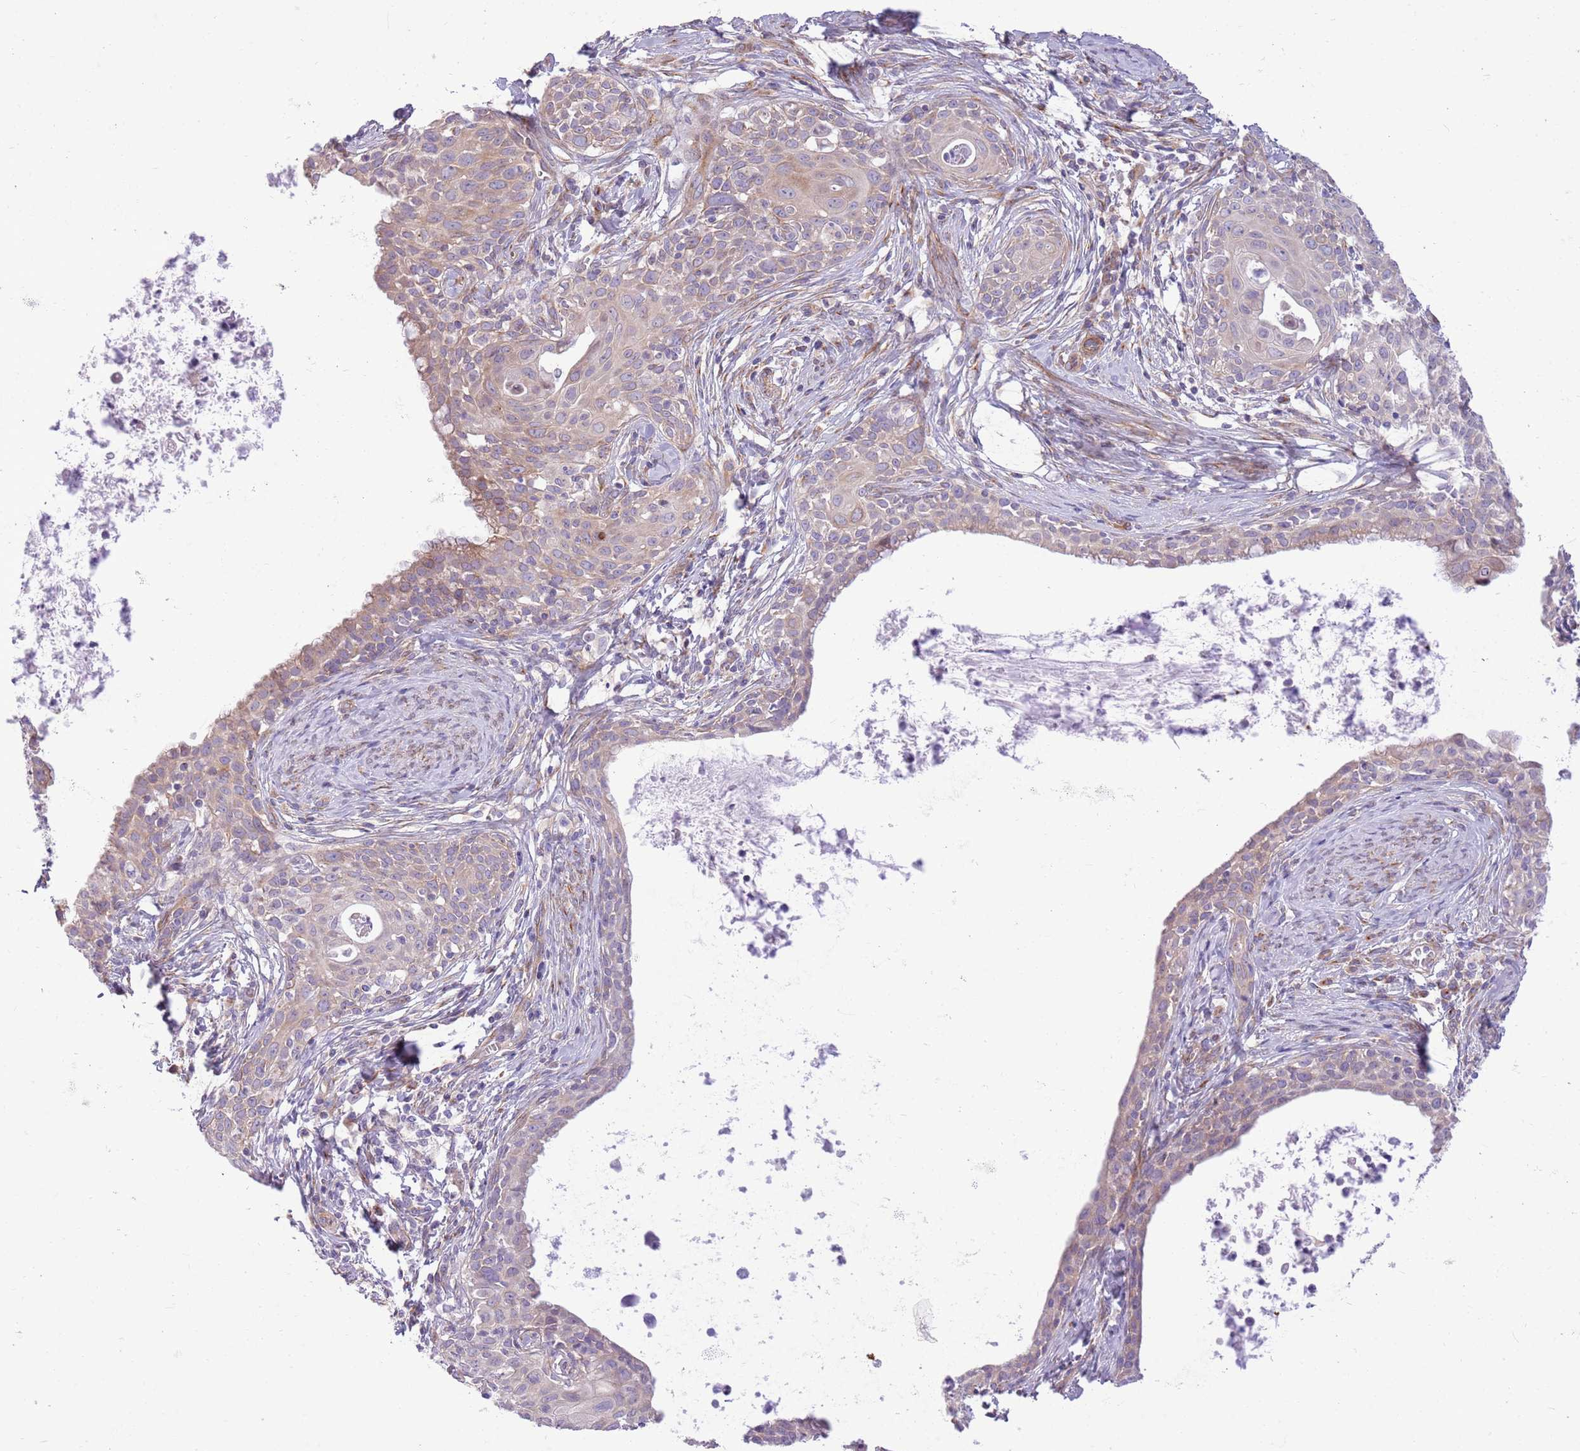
{"staining": {"intensity": "weak", "quantity": "25%-75%", "location": "cytoplasmic/membranous"}, "tissue": "cervical cancer", "cell_type": "Tumor cells", "image_type": "cancer", "snomed": [{"axis": "morphology", "description": "Squamous cell carcinoma, NOS"}, {"axis": "topography", "description": "Cervix"}], "caption": "Protein expression by immunohistochemistry demonstrates weak cytoplasmic/membranous expression in about 25%-75% of tumor cells in cervical cancer (squamous cell carcinoma).", "gene": "ZC4H2", "patient": {"sex": "female", "age": 52}}